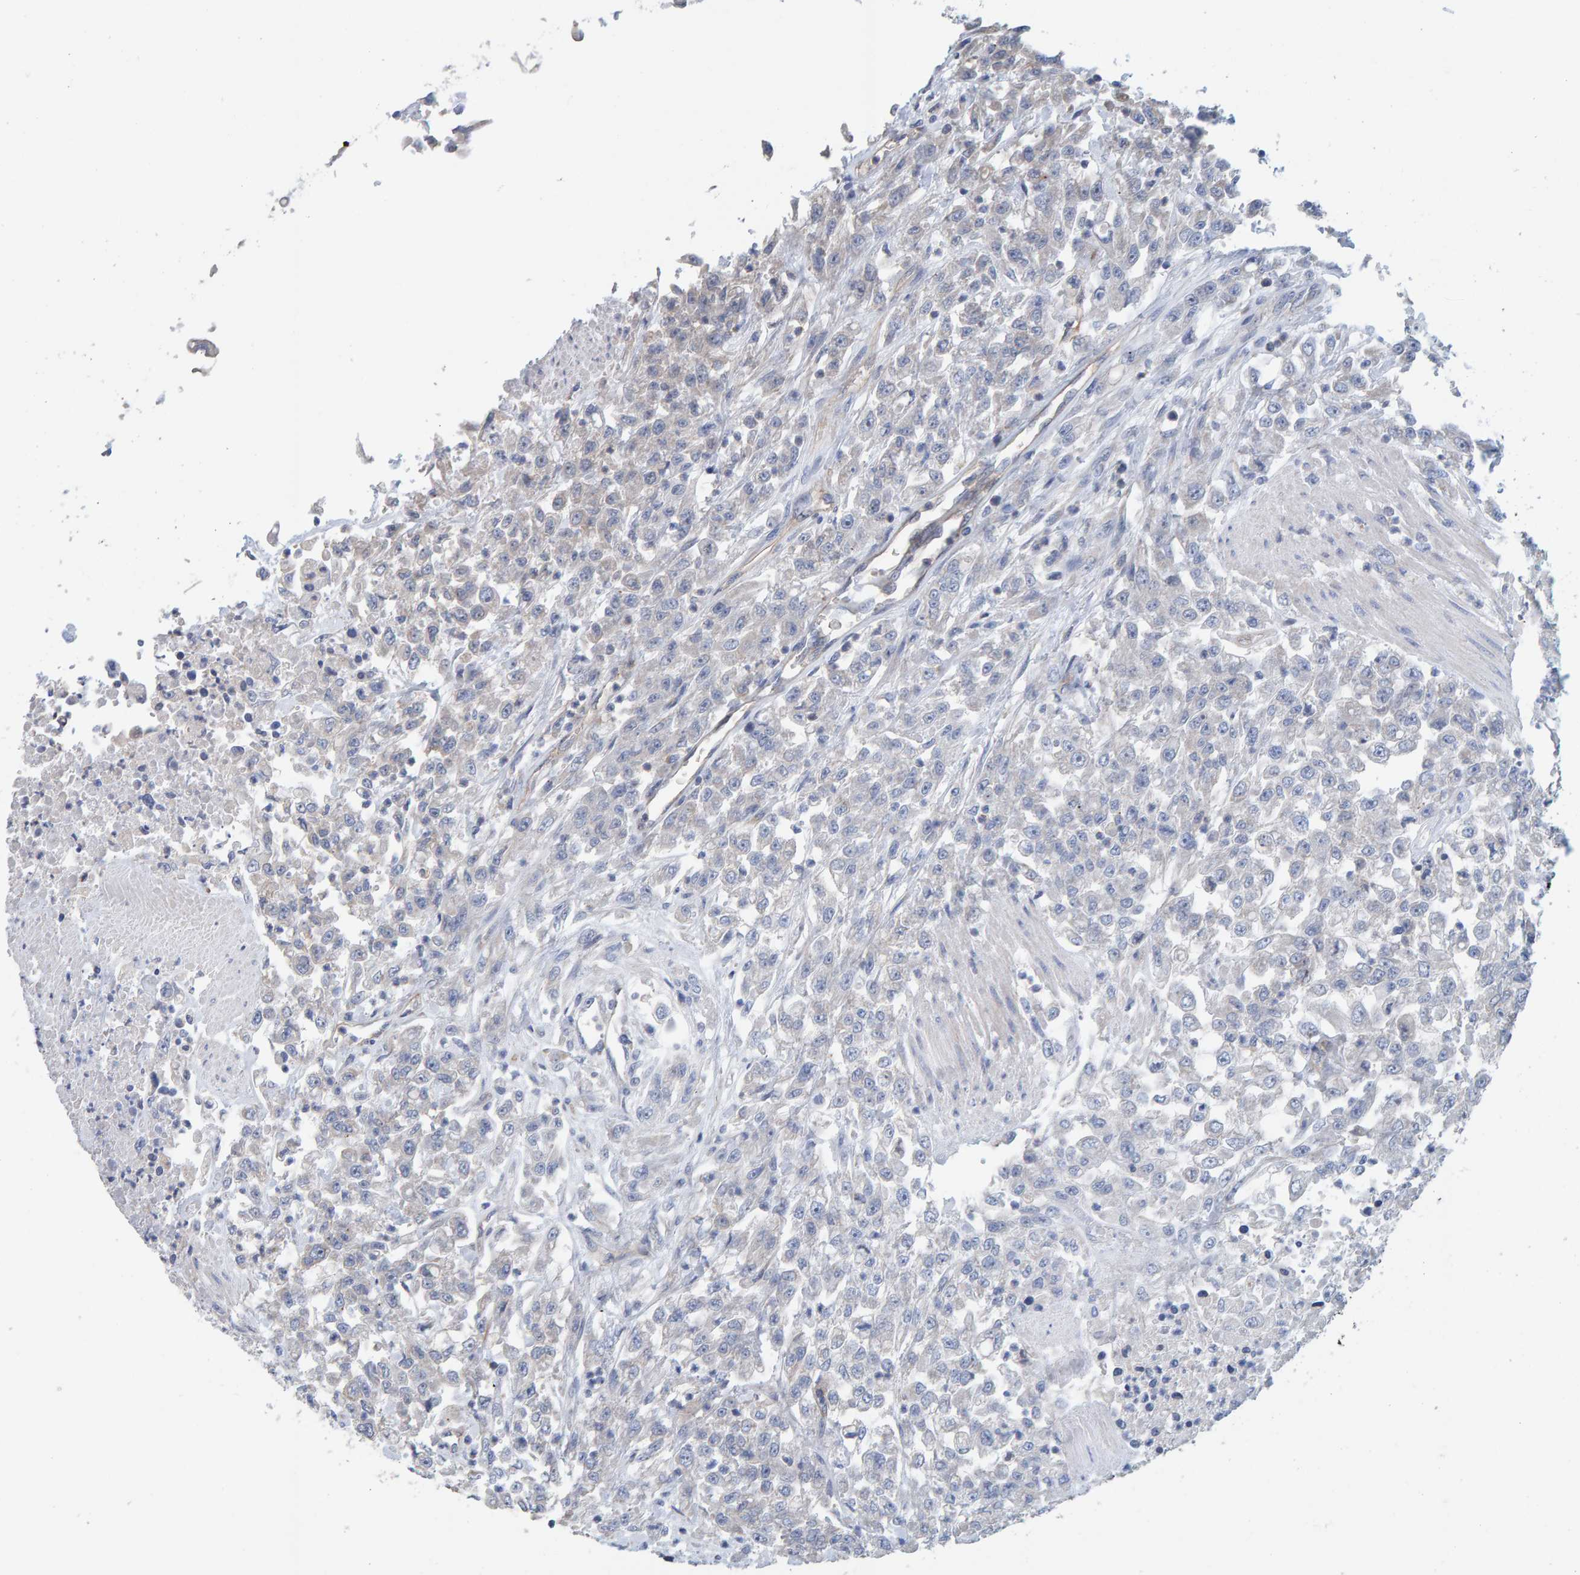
{"staining": {"intensity": "negative", "quantity": "none", "location": "none"}, "tissue": "urothelial cancer", "cell_type": "Tumor cells", "image_type": "cancer", "snomed": [{"axis": "morphology", "description": "Urothelial carcinoma, High grade"}, {"axis": "topography", "description": "Urinary bladder"}], "caption": "Urothelial carcinoma (high-grade) was stained to show a protein in brown. There is no significant positivity in tumor cells.", "gene": "RGP1", "patient": {"sex": "male", "age": 46}}